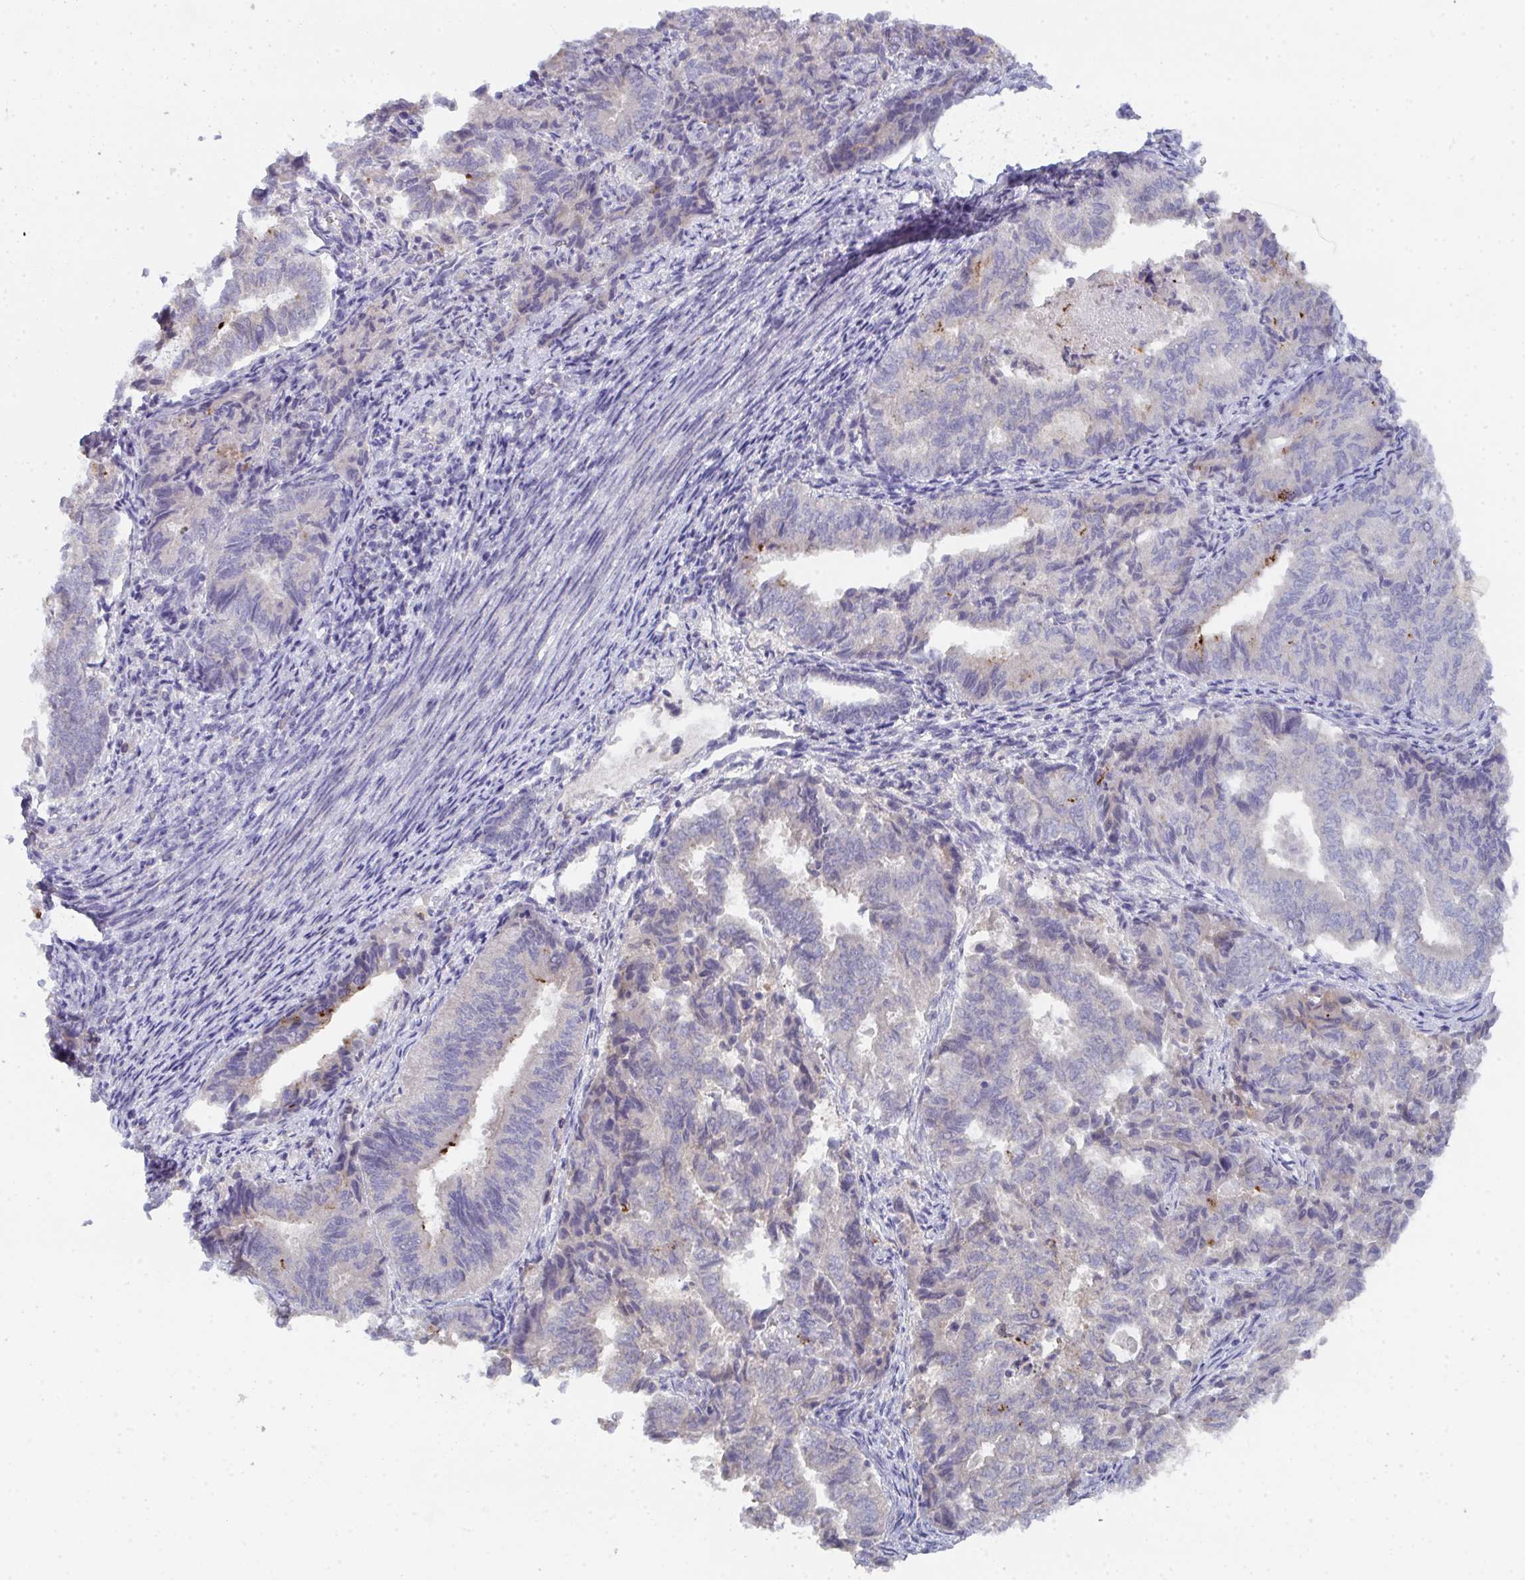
{"staining": {"intensity": "strong", "quantity": "<25%", "location": "cytoplasmic/membranous"}, "tissue": "endometrial cancer", "cell_type": "Tumor cells", "image_type": "cancer", "snomed": [{"axis": "morphology", "description": "Adenocarcinoma, NOS"}, {"axis": "topography", "description": "Endometrium"}], "caption": "A high-resolution image shows IHC staining of endometrial adenocarcinoma, which reveals strong cytoplasmic/membranous positivity in approximately <25% of tumor cells. The protein of interest is shown in brown color, while the nuclei are stained blue.", "gene": "KCNK5", "patient": {"sex": "female", "age": 80}}